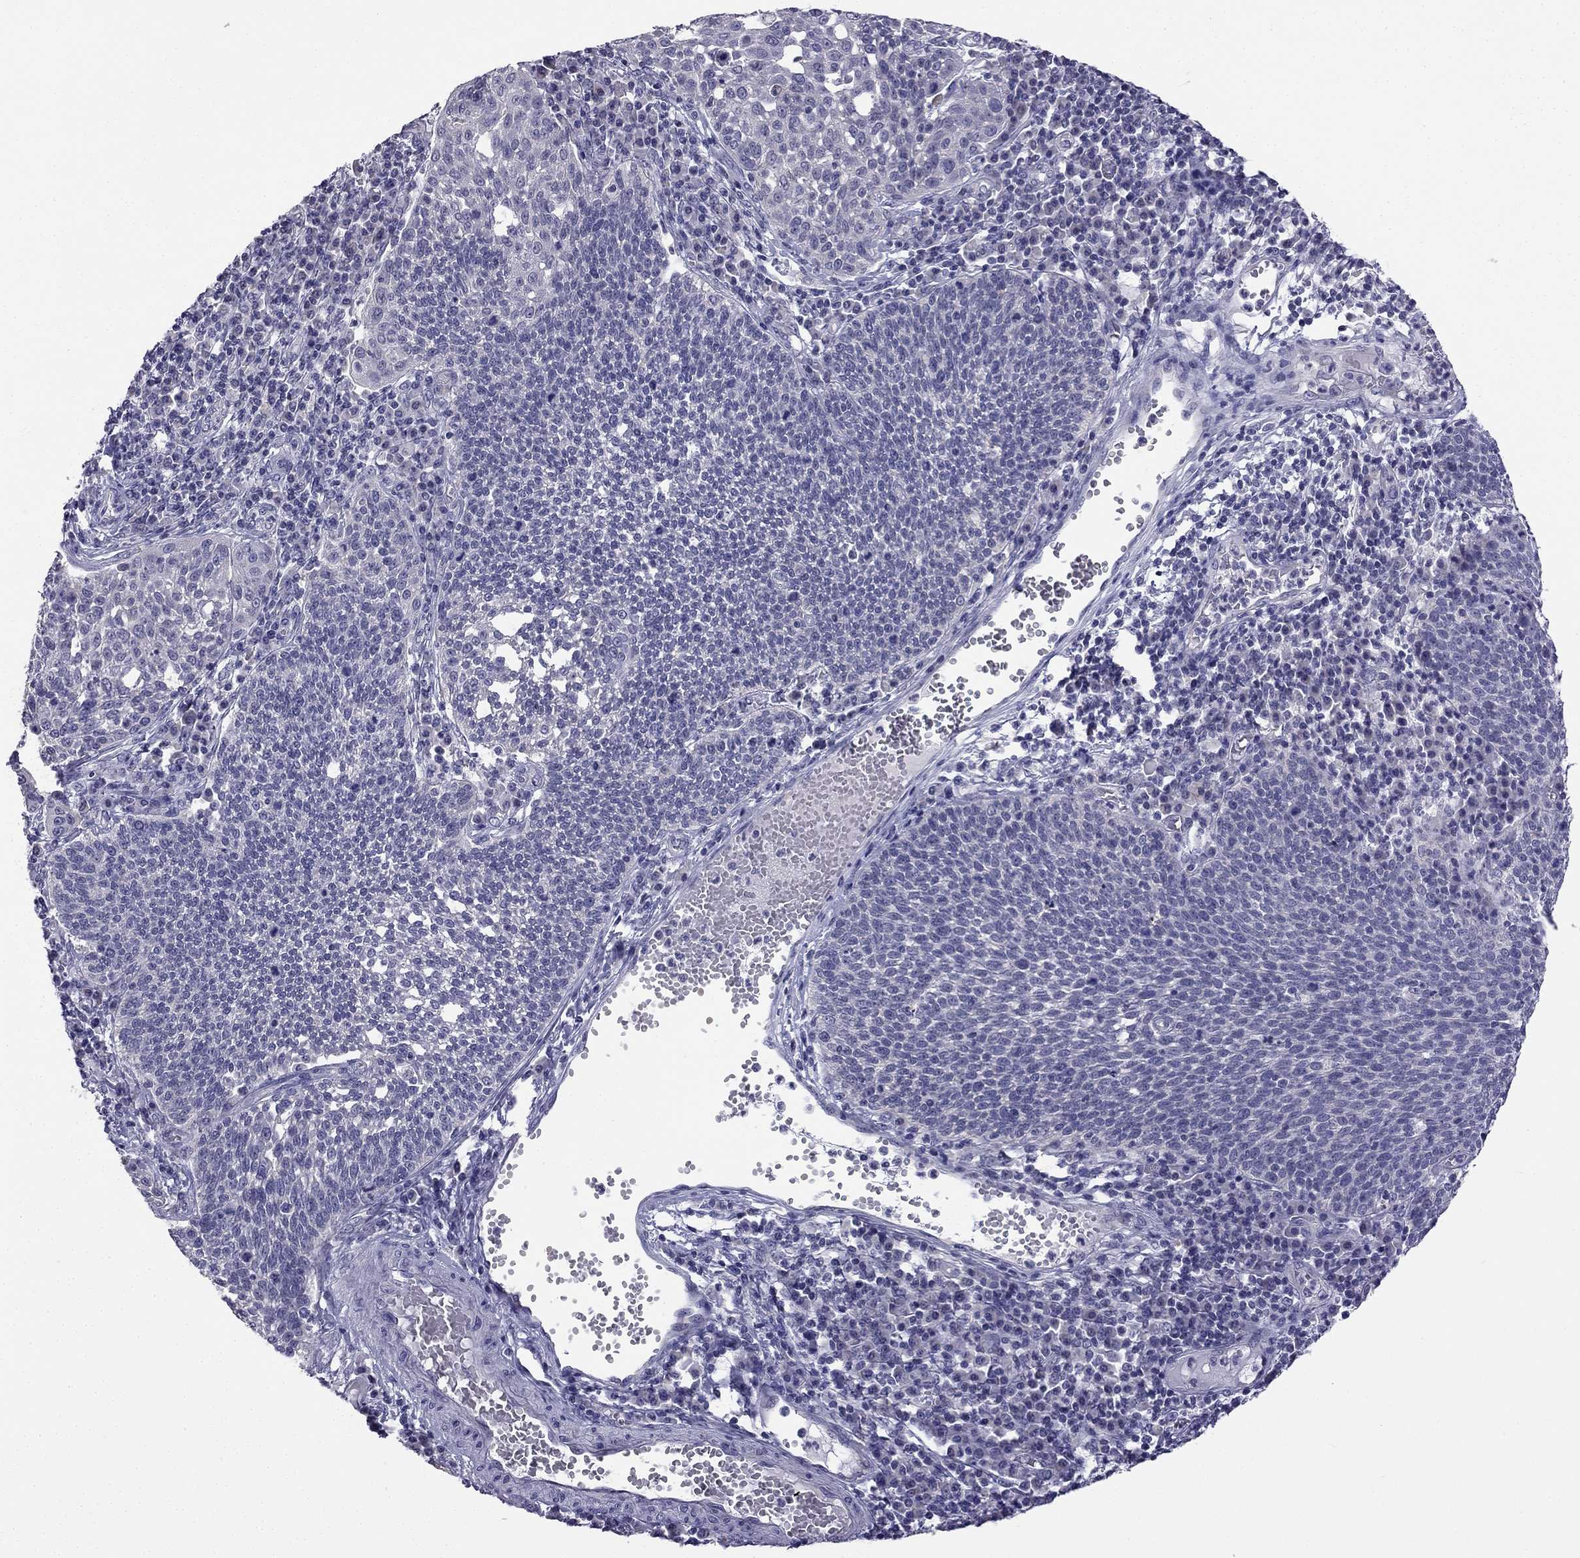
{"staining": {"intensity": "negative", "quantity": "none", "location": "none"}, "tissue": "cervical cancer", "cell_type": "Tumor cells", "image_type": "cancer", "snomed": [{"axis": "morphology", "description": "Squamous cell carcinoma, NOS"}, {"axis": "topography", "description": "Cervix"}], "caption": "Immunohistochemistry of human cervical cancer reveals no staining in tumor cells.", "gene": "C5orf49", "patient": {"sex": "female", "age": 34}}